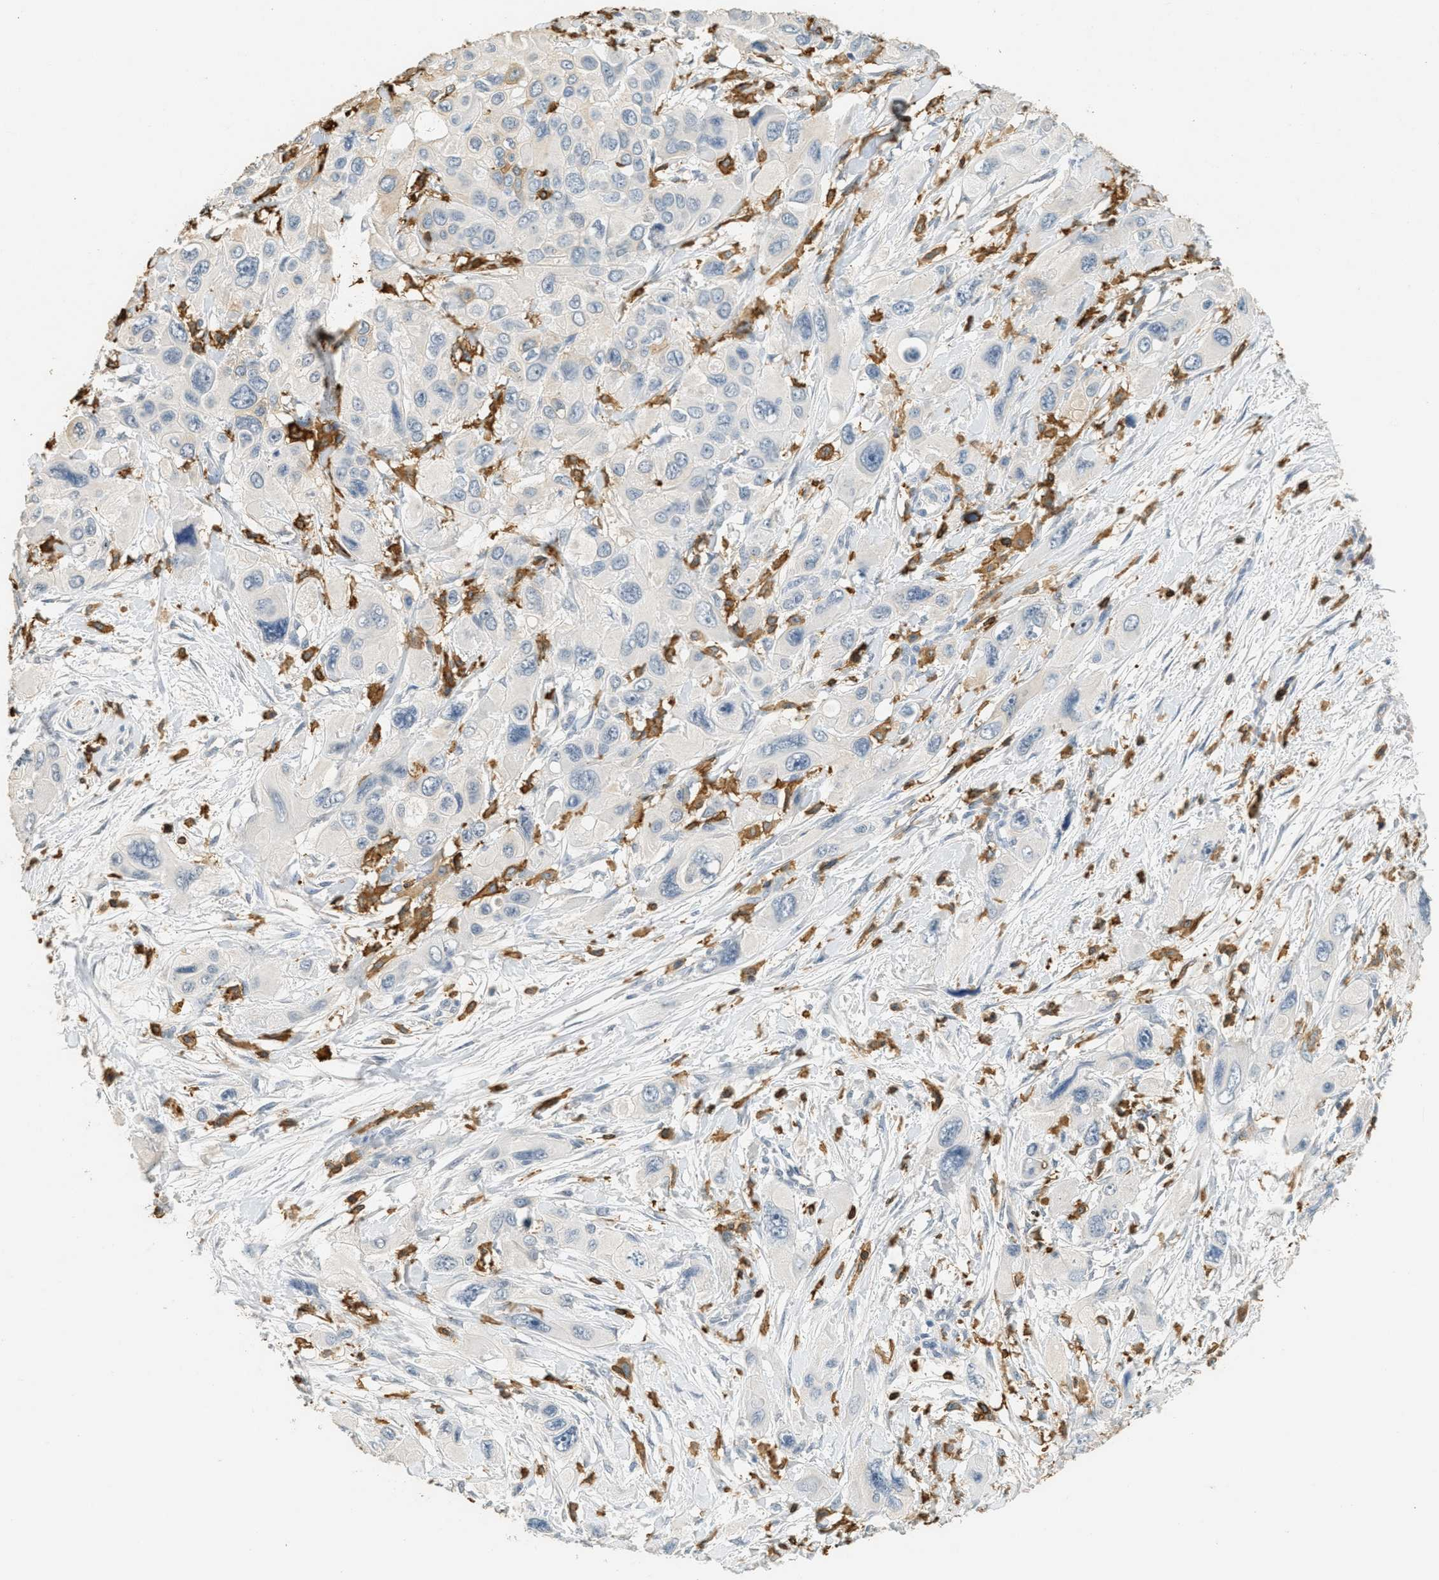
{"staining": {"intensity": "negative", "quantity": "none", "location": "none"}, "tissue": "pancreatic cancer", "cell_type": "Tumor cells", "image_type": "cancer", "snomed": [{"axis": "morphology", "description": "Adenocarcinoma, NOS"}, {"axis": "topography", "description": "Pancreas"}], "caption": "The micrograph shows no significant staining in tumor cells of pancreatic adenocarcinoma.", "gene": "LSP1", "patient": {"sex": "male", "age": 73}}